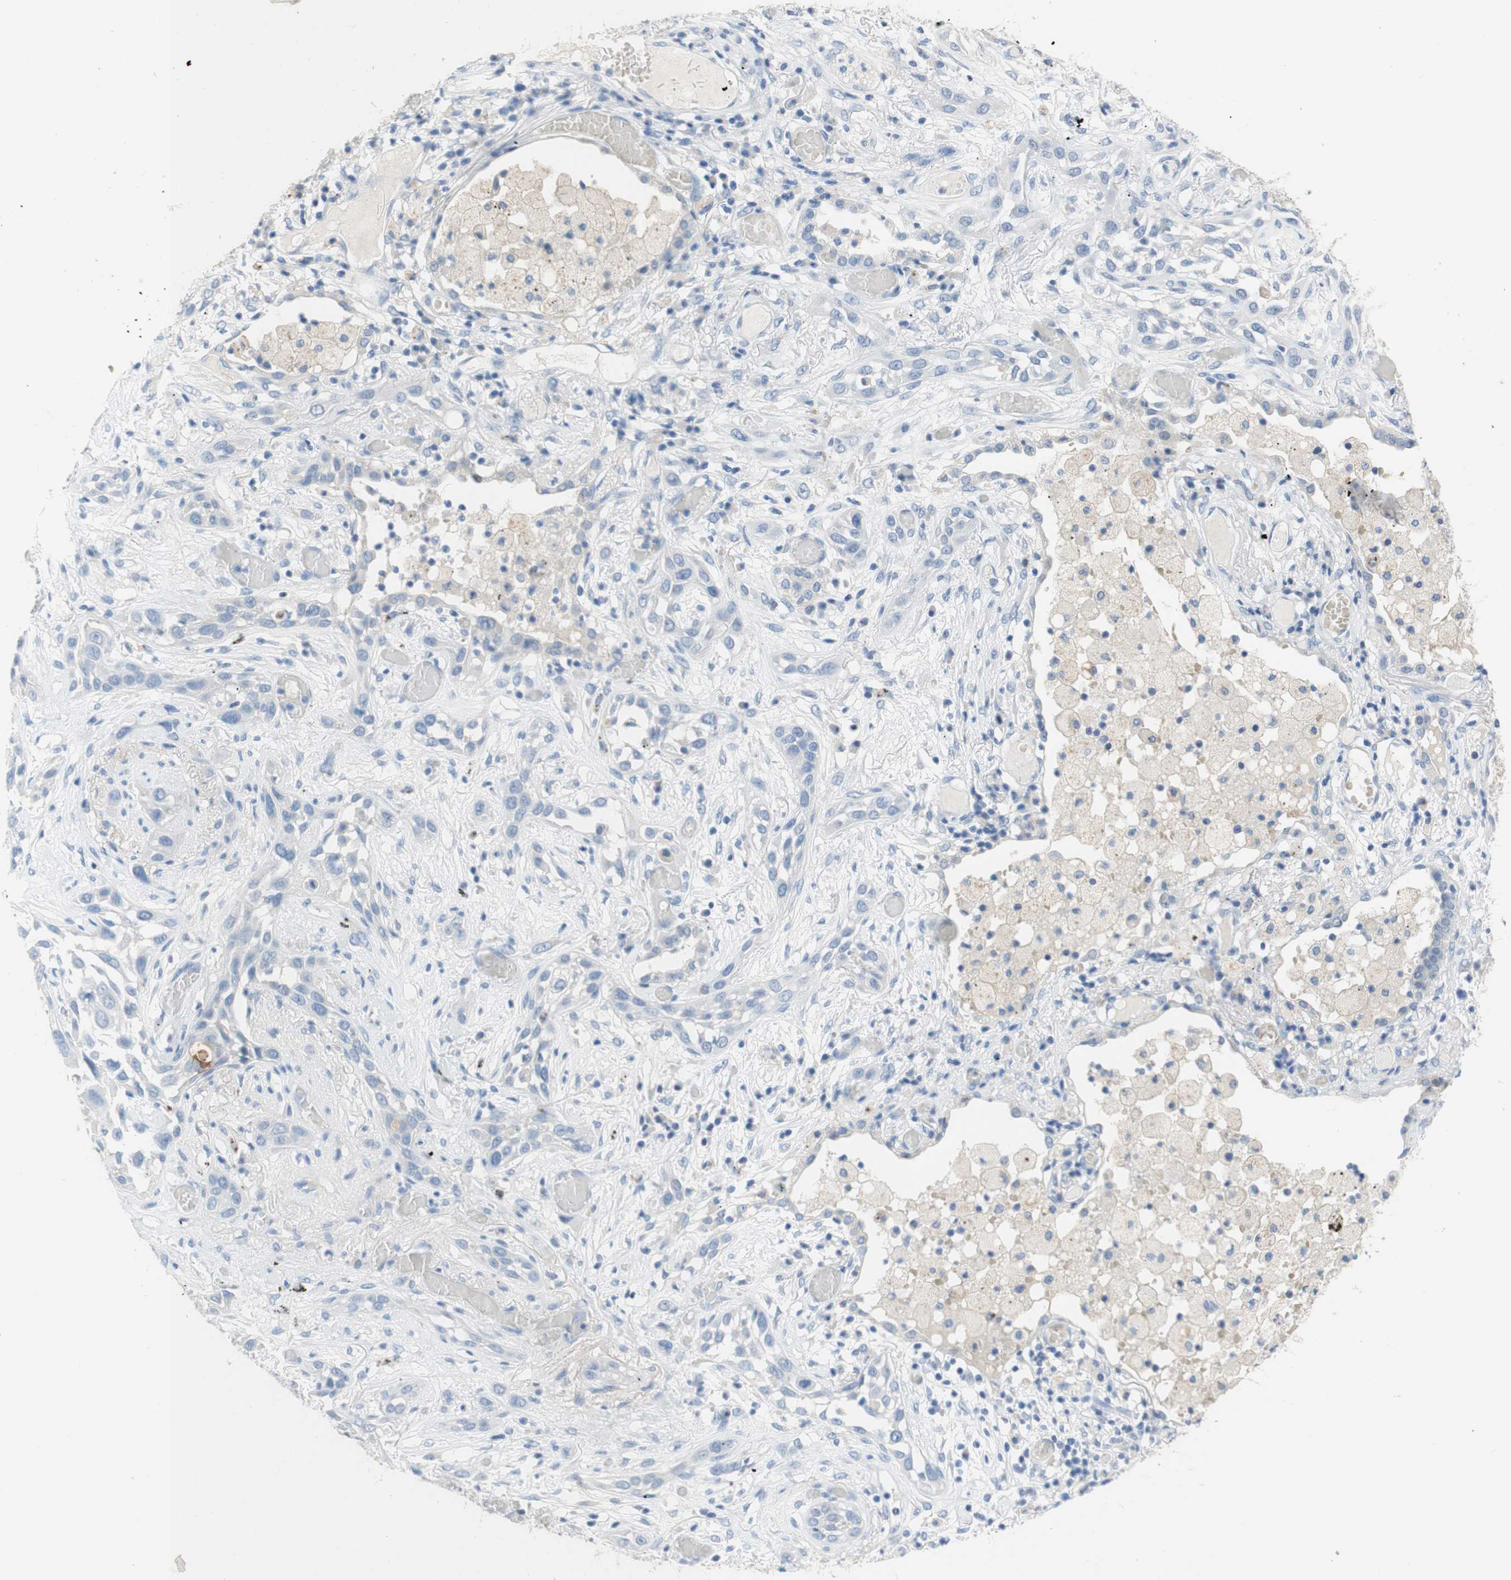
{"staining": {"intensity": "negative", "quantity": "none", "location": "none"}, "tissue": "lung cancer", "cell_type": "Tumor cells", "image_type": "cancer", "snomed": [{"axis": "morphology", "description": "Squamous cell carcinoma, NOS"}, {"axis": "topography", "description": "Lung"}], "caption": "Immunohistochemistry (IHC) image of neoplastic tissue: human lung cancer (squamous cell carcinoma) stained with DAB (3,3'-diaminobenzidine) displays no significant protein staining in tumor cells.", "gene": "POLR2J3", "patient": {"sex": "male", "age": 71}}